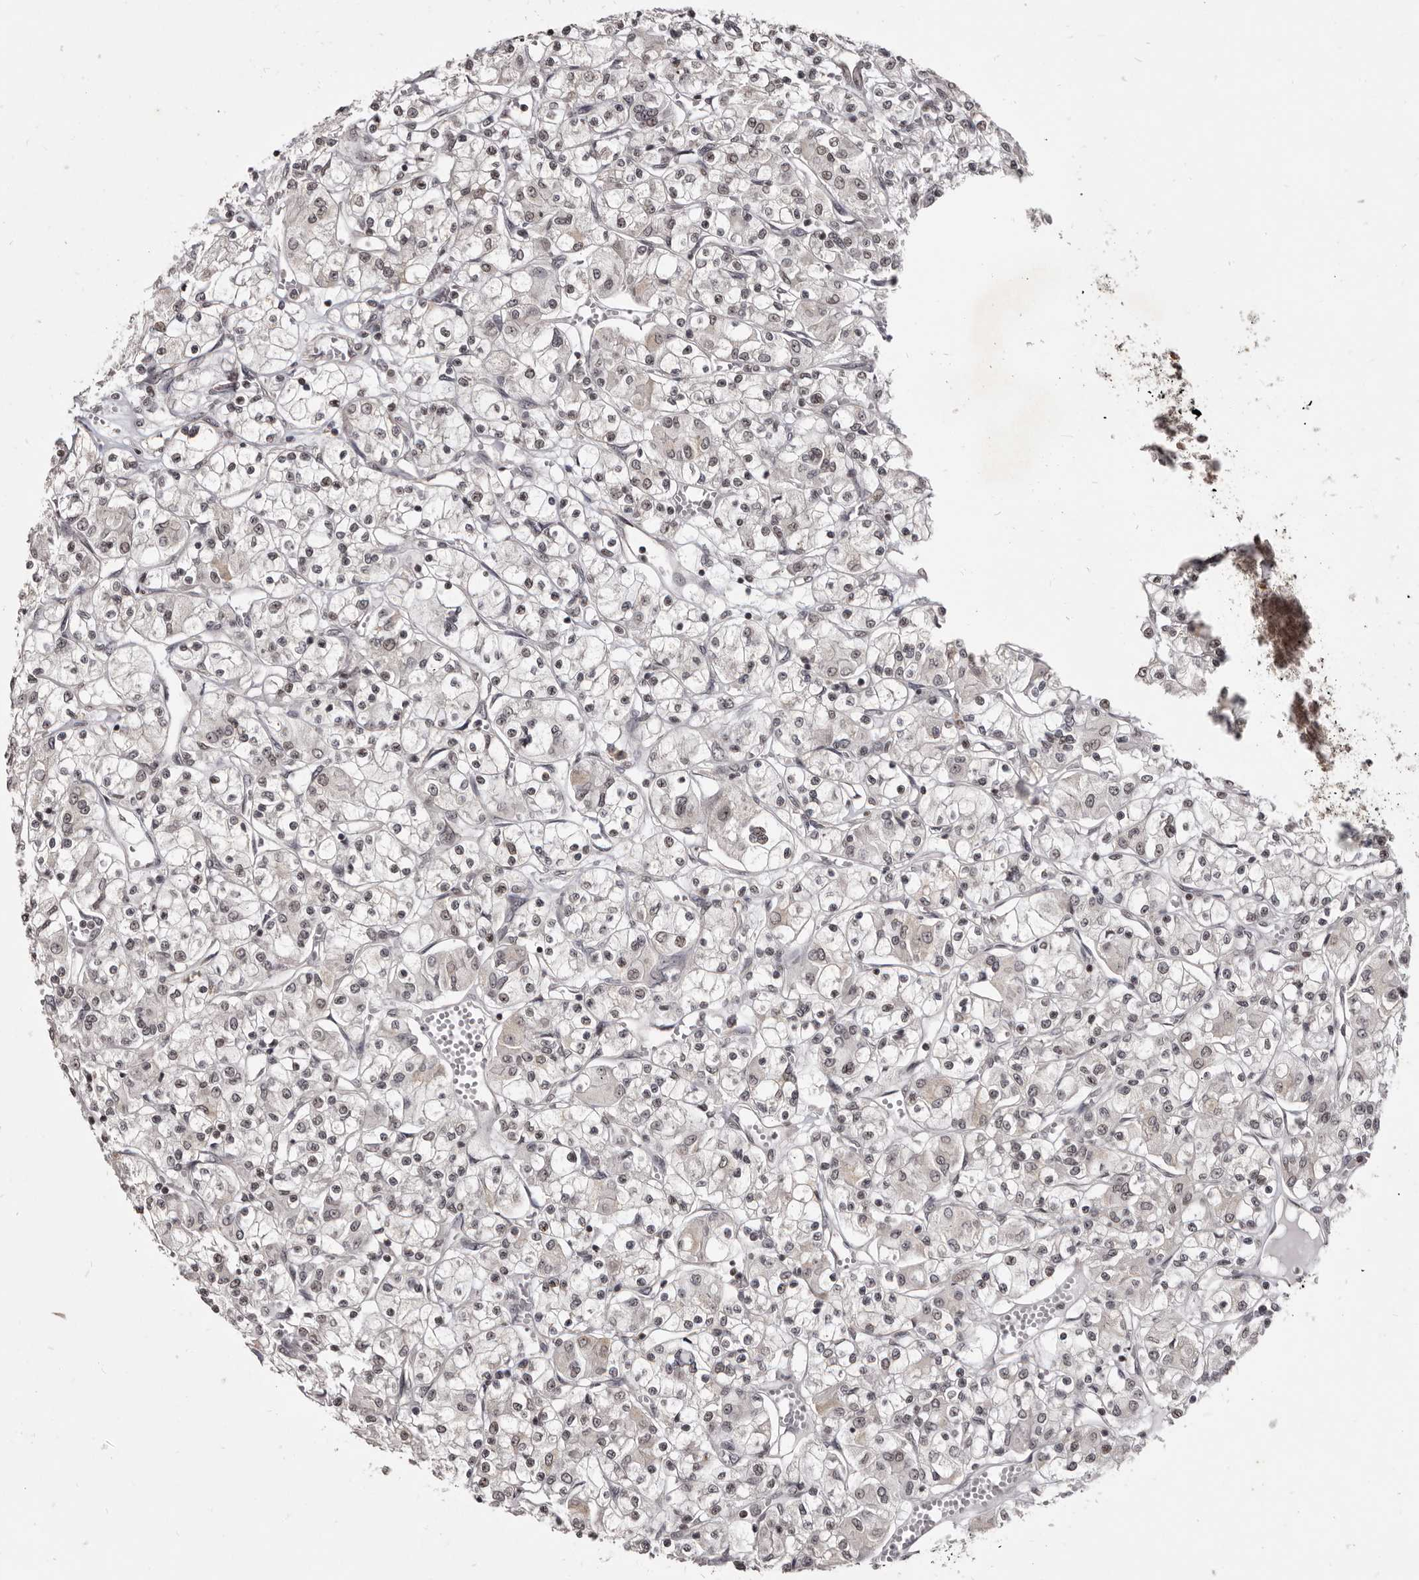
{"staining": {"intensity": "negative", "quantity": "none", "location": "none"}, "tissue": "renal cancer", "cell_type": "Tumor cells", "image_type": "cancer", "snomed": [{"axis": "morphology", "description": "Adenocarcinoma, NOS"}, {"axis": "topography", "description": "Kidney"}], "caption": "Immunohistochemistry (IHC) micrograph of human renal cancer stained for a protein (brown), which shows no staining in tumor cells.", "gene": "THUMPD1", "patient": {"sex": "female", "age": 59}}